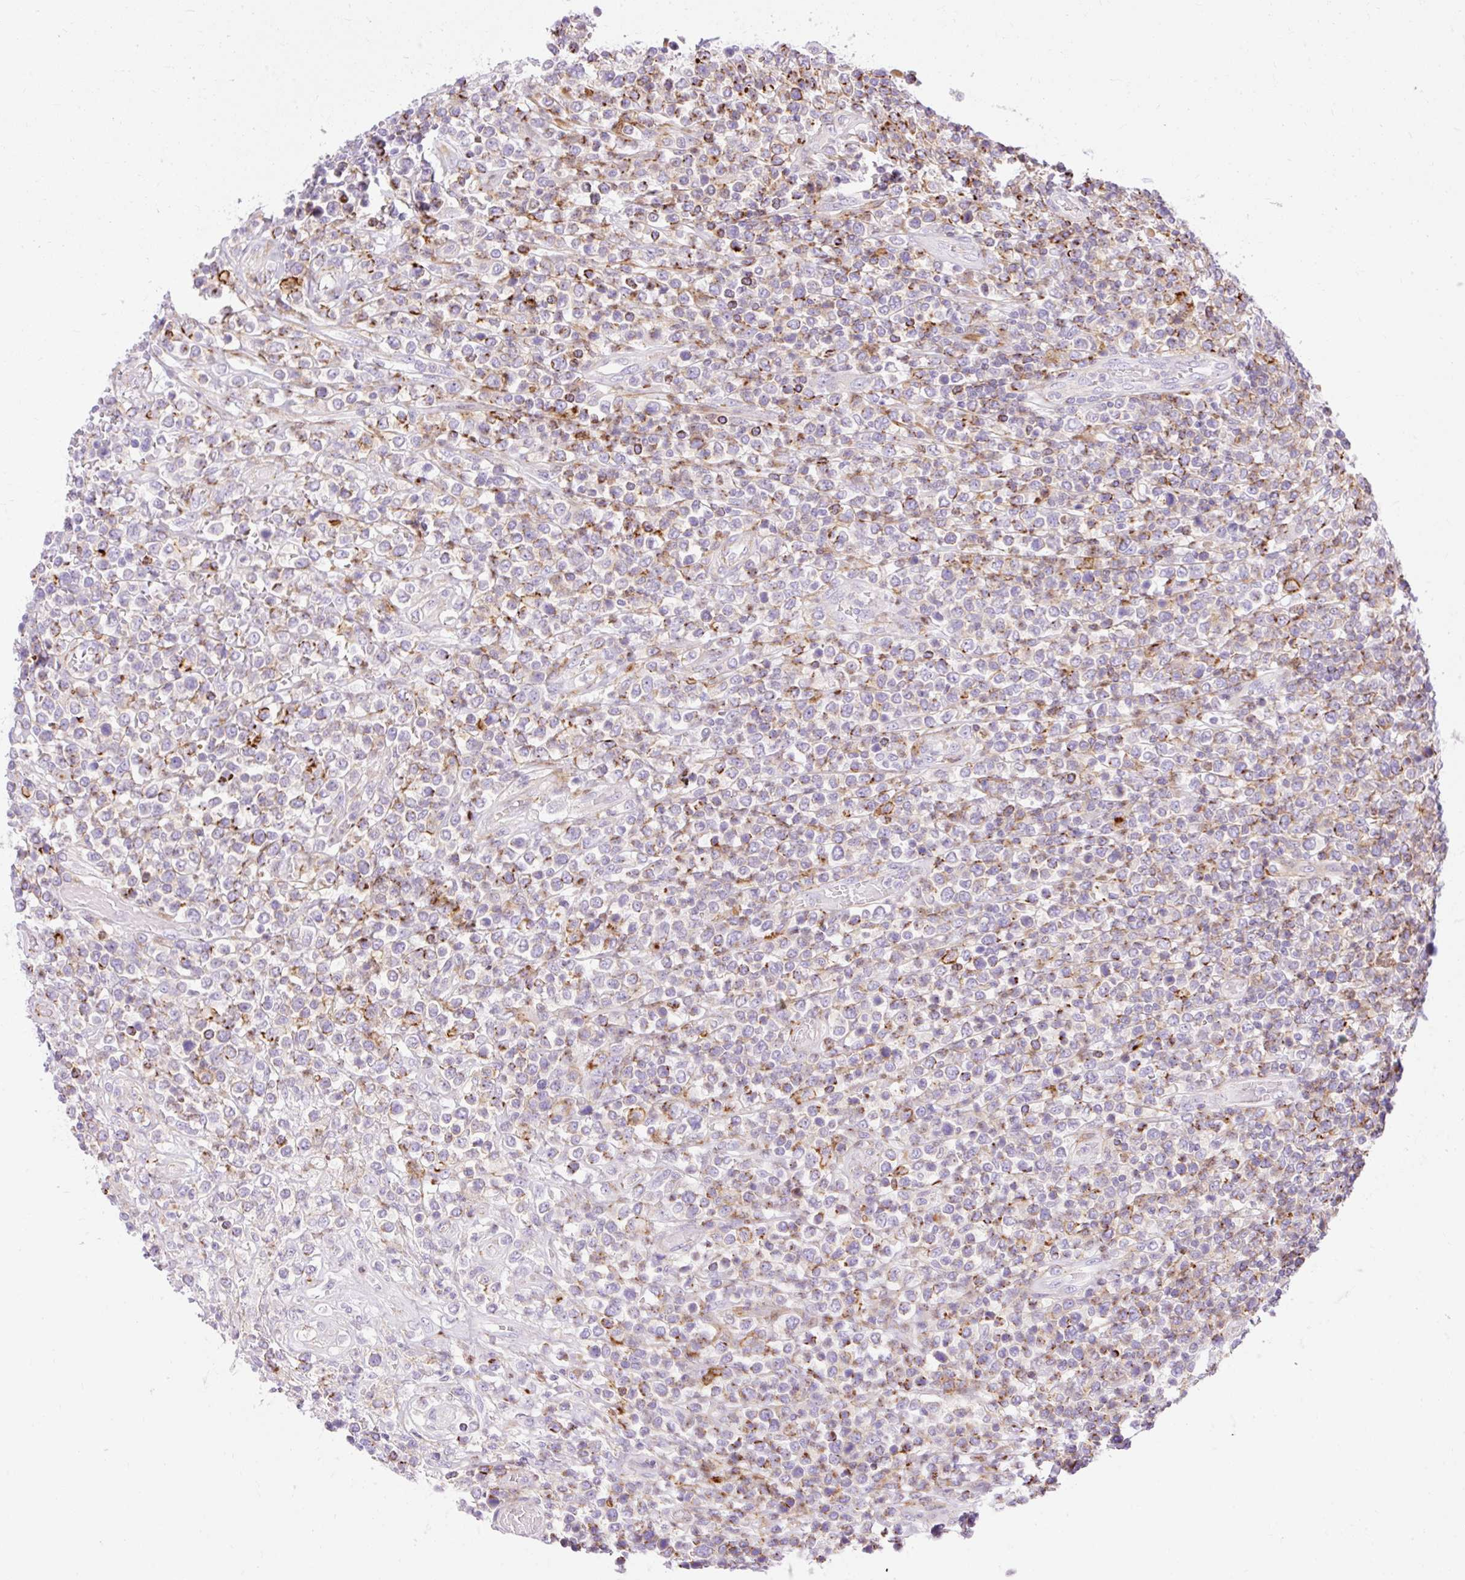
{"staining": {"intensity": "moderate", "quantity": "<25%", "location": "cytoplasmic/membranous"}, "tissue": "lymphoma", "cell_type": "Tumor cells", "image_type": "cancer", "snomed": [{"axis": "morphology", "description": "Malignant lymphoma, non-Hodgkin's type, High grade"}, {"axis": "topography", "description": "Soft tissue"}], "caption": "Lymphoma stained for a protein demonstrates moderate cytoplasmic/membranous positivity in tumor cells.", "gene": "CORO7-PAM16", "patient": {"sex": "female", "age": 56}}